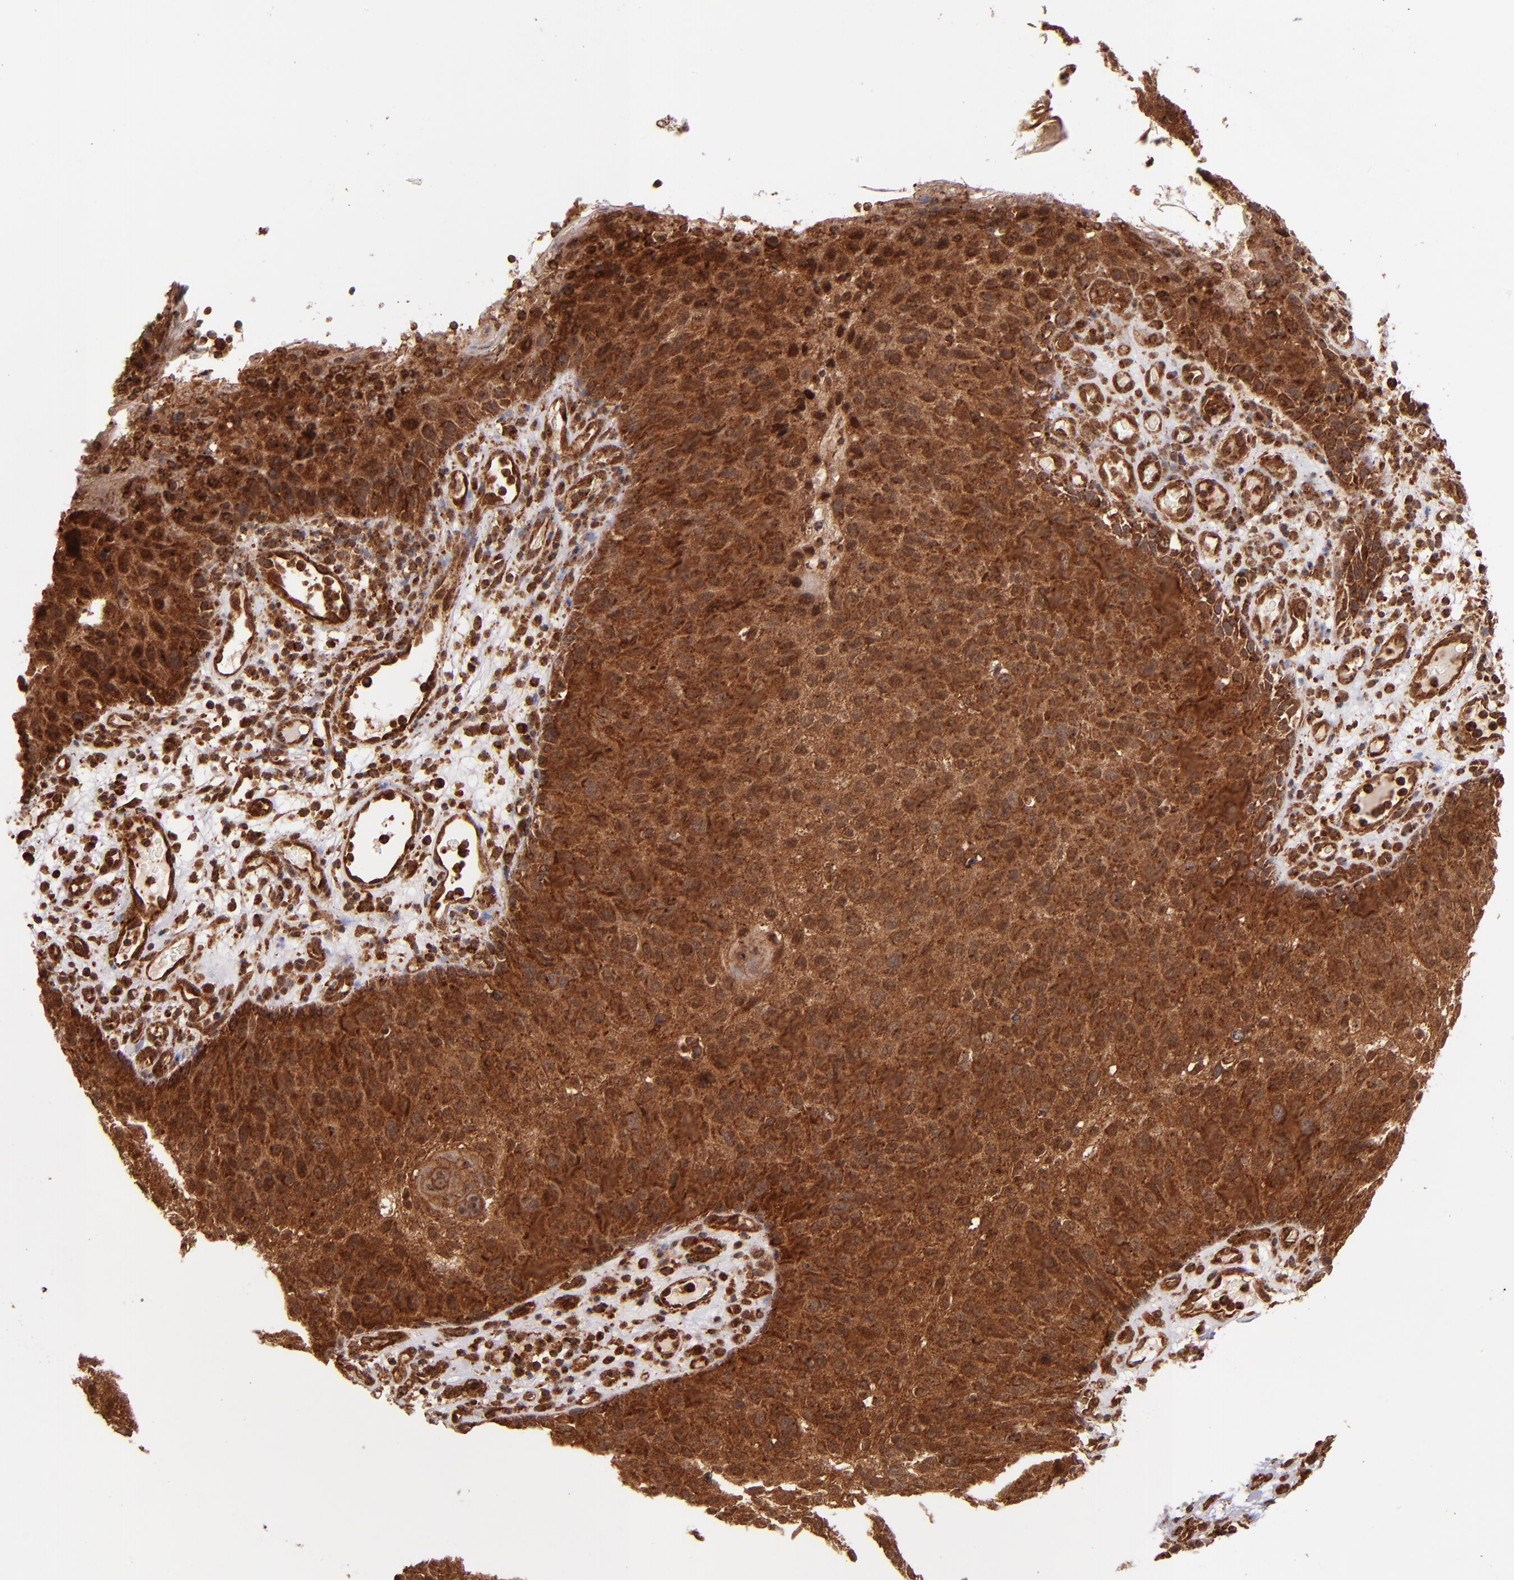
{"staining": {"intensity": "strong", "quantity": ">75%", "location": "cytoplasmic/membranous"}, "tissue": "skin cancer", "cell_type": "Tumor cells", "image_type": "cancer", "snomed": [{"axis": "morphology", "description": "Squamous cell carcinoma, NOS"}, {"axis": "topography", "description": "Skin"}], "caption": "About >75% of tumor cells in squamous cell carcinoma (skin) display strong cytoplasmic/membranous protein positivity as visualized by brown immunohistochemical staining.", "gene": "STX8", "patient": {"sex": "male", "age": 87}}